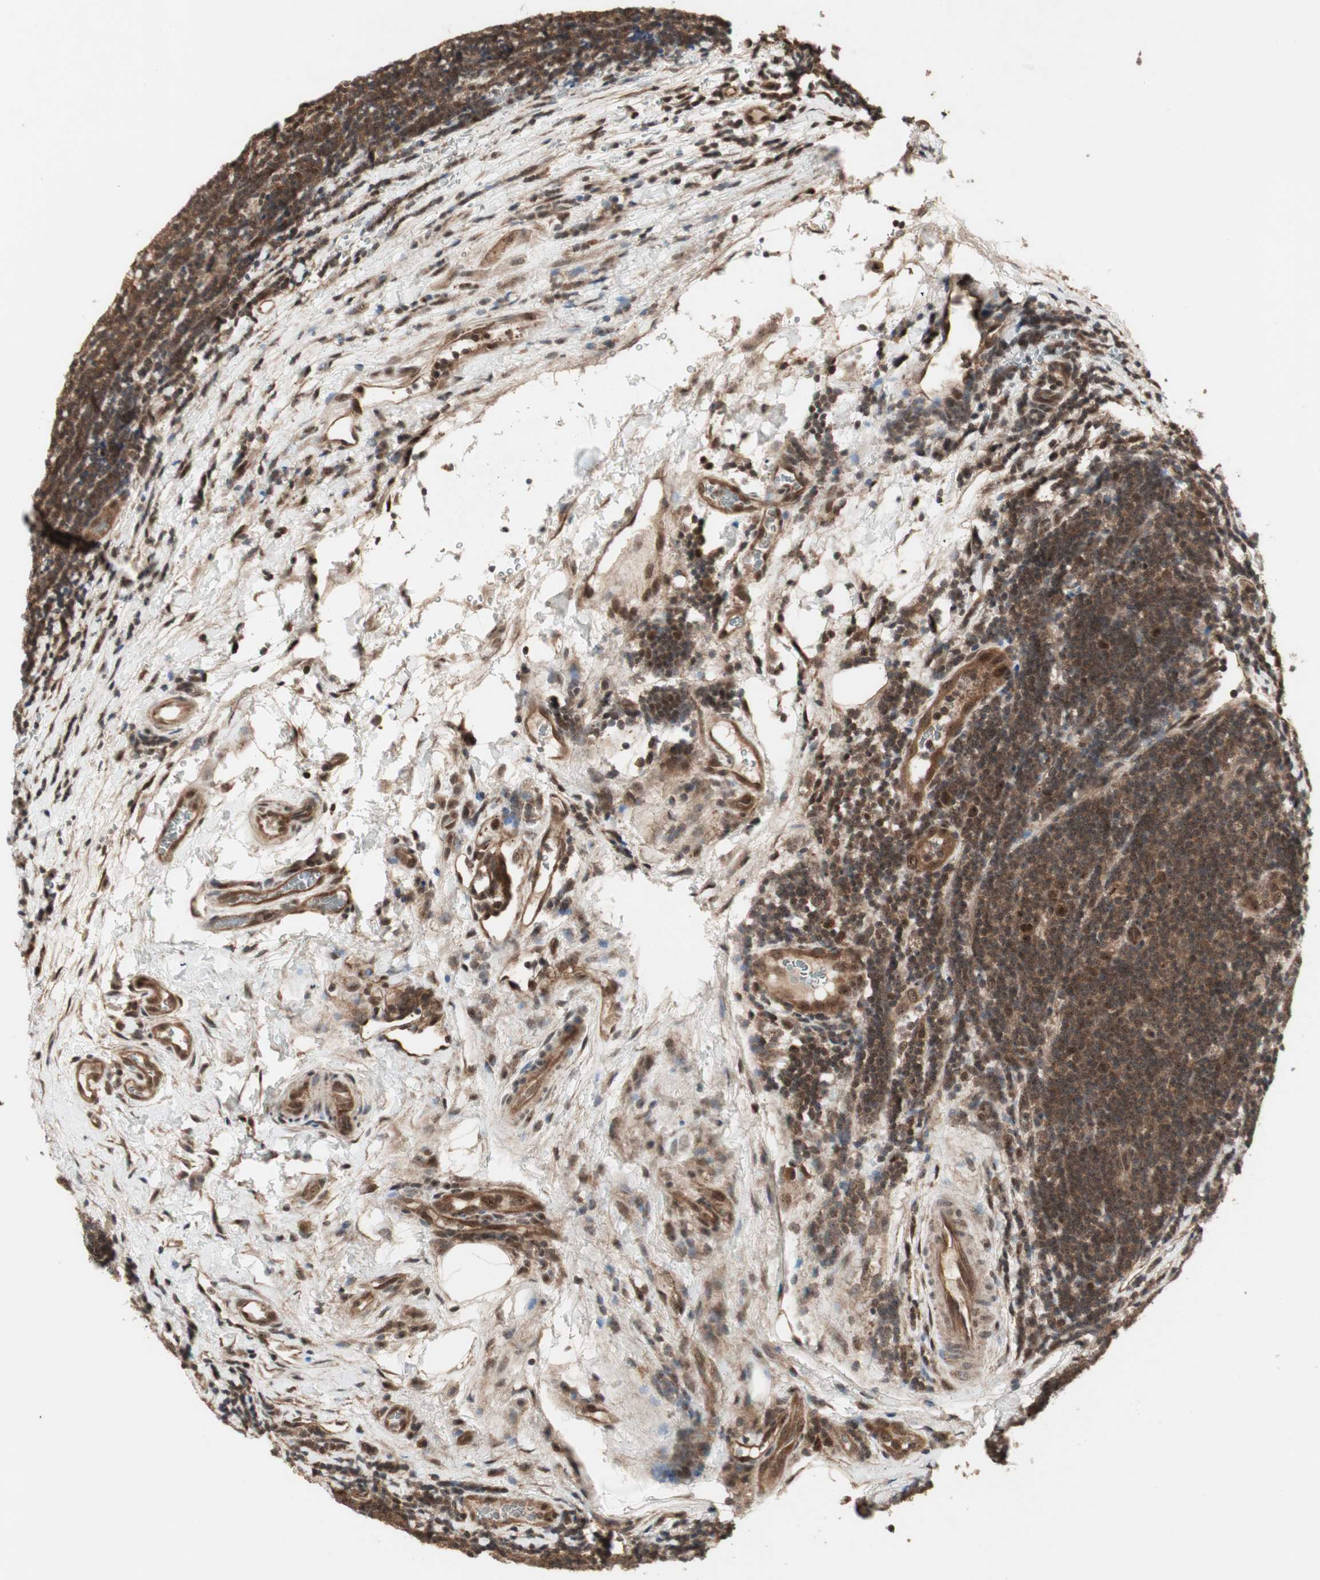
{"staining": {"intensity": "strong", "quantity": ">75%", "location": "cytoplasmic/membranous,nuclear"}, "tissue": "lymphoma", "cell_type": "Tumor cells", "image_type": "cancer", "snomed": [{"axis": "morphology", "description": "Malignant lymphoma, non-Hodgkin's type, Low grade"}, {"axis": "topography", "description": "Lymph node"}], "caption": "Immunohistochemistry (IHC) of low-grade malignant lymphoma, non-Hodgkin's type exhibits high levels of strong cytoplasmic/membranous and nuclear staining in about >75% of tumor cells.", "gene": "CSNK2B", "patient": {"sex": "male", "age": 83}}